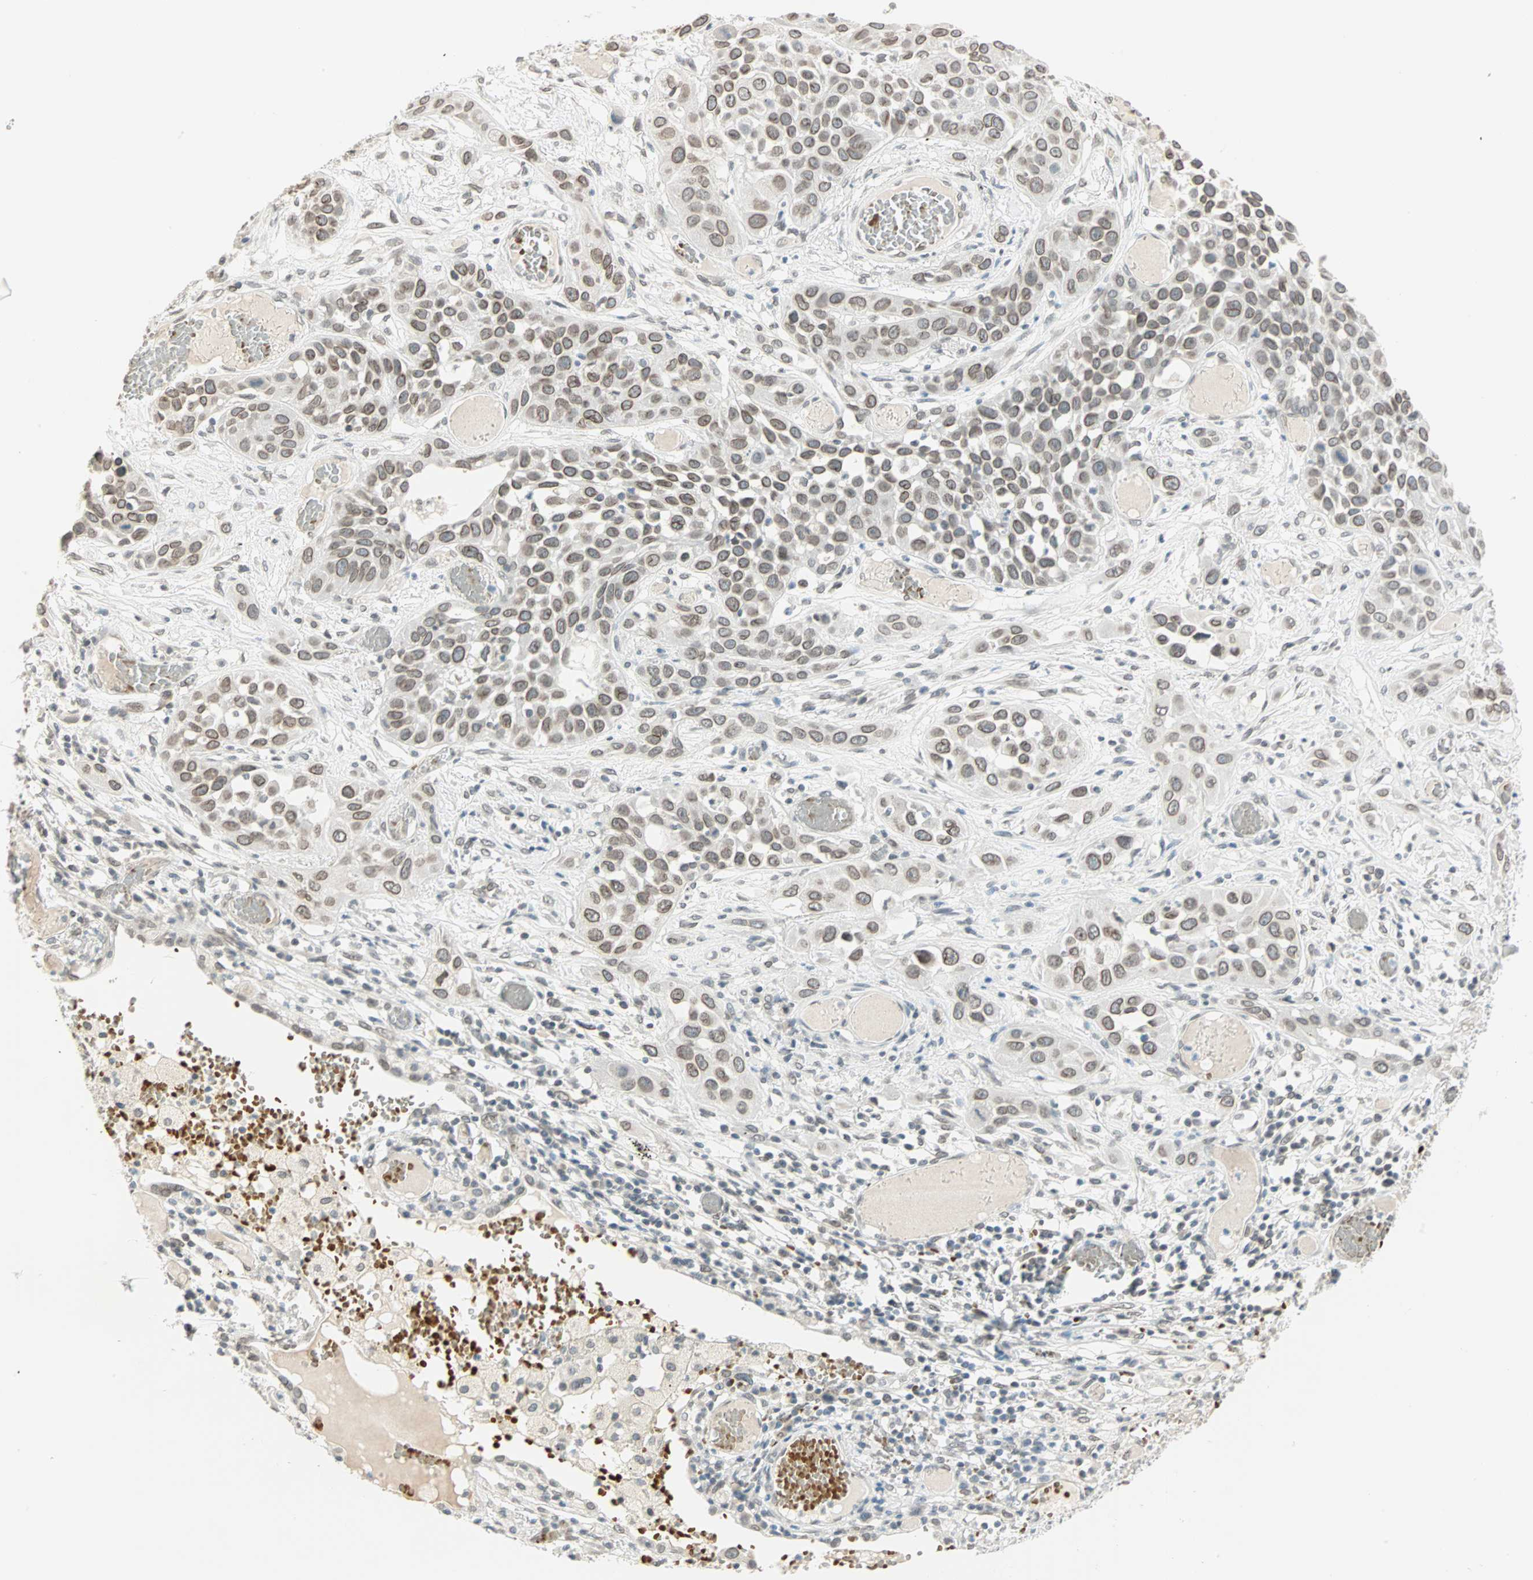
{"staining": {"intensity": "weak", "quantity": ">75%", "location": "cytoplasmic/membranous,nuclear"}, "tissue": "lung cancer", "cell_type": "Tumor cells", "image_type": "cancer", "snomed": [{"axis": "morphology", "description": "Squamous cell carcinoma, NOS"}, {"axis": "topography", "description": "Lung"}], "caption": "An image of lung squamous cell carcinoma stained for a protein exhibits weak cytoplasmic/membranous and nuclear brown staining in tumor cells. (Stains: DAB (3,3'-diaminobenzidine) in brown, nuclei in blue, Microscopy: brightfield microscopy at high magnification).", "gene": "BCAN", "patient": {"sex": "male", "age": 71}}